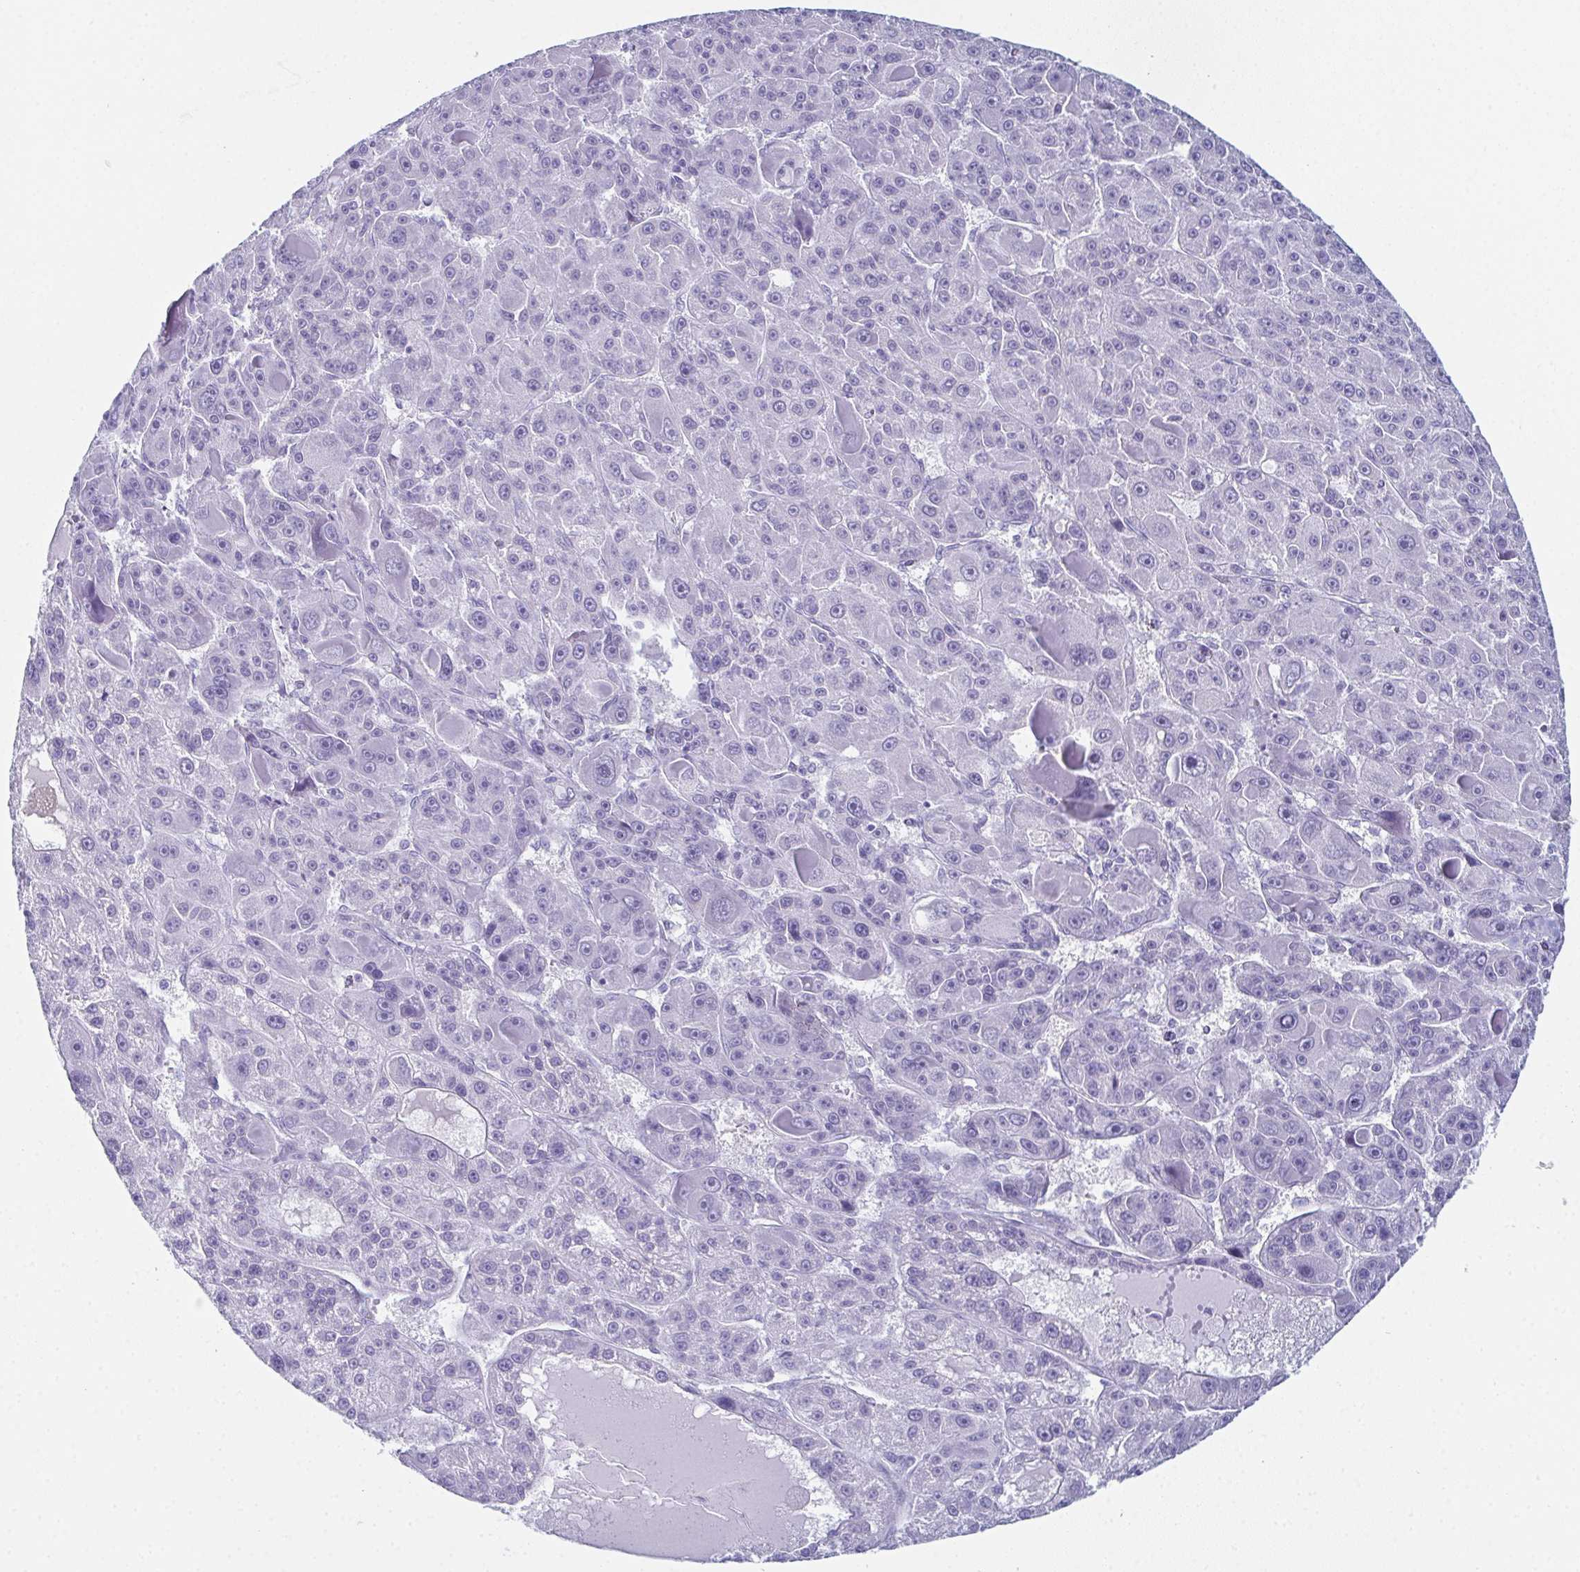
{"staining": {"intensity": "negative", "quantity": "none", "location": "none"}, "tissue": "liver cancer", "cell_type": "Tumor cells", "image_type": "cancer", "snomed": [{"axis": "morphology", "description": "Carcinoma, Hepatocellular, NOS"}, {"axis": "topography", "description": "Liver"}], "caption": "Image shows no significant protein positivity in tumor cells of hepatocellular carcinoma (liver).", "gene": "ENKUR", "patient": {"sex": "male", "age": 76}}